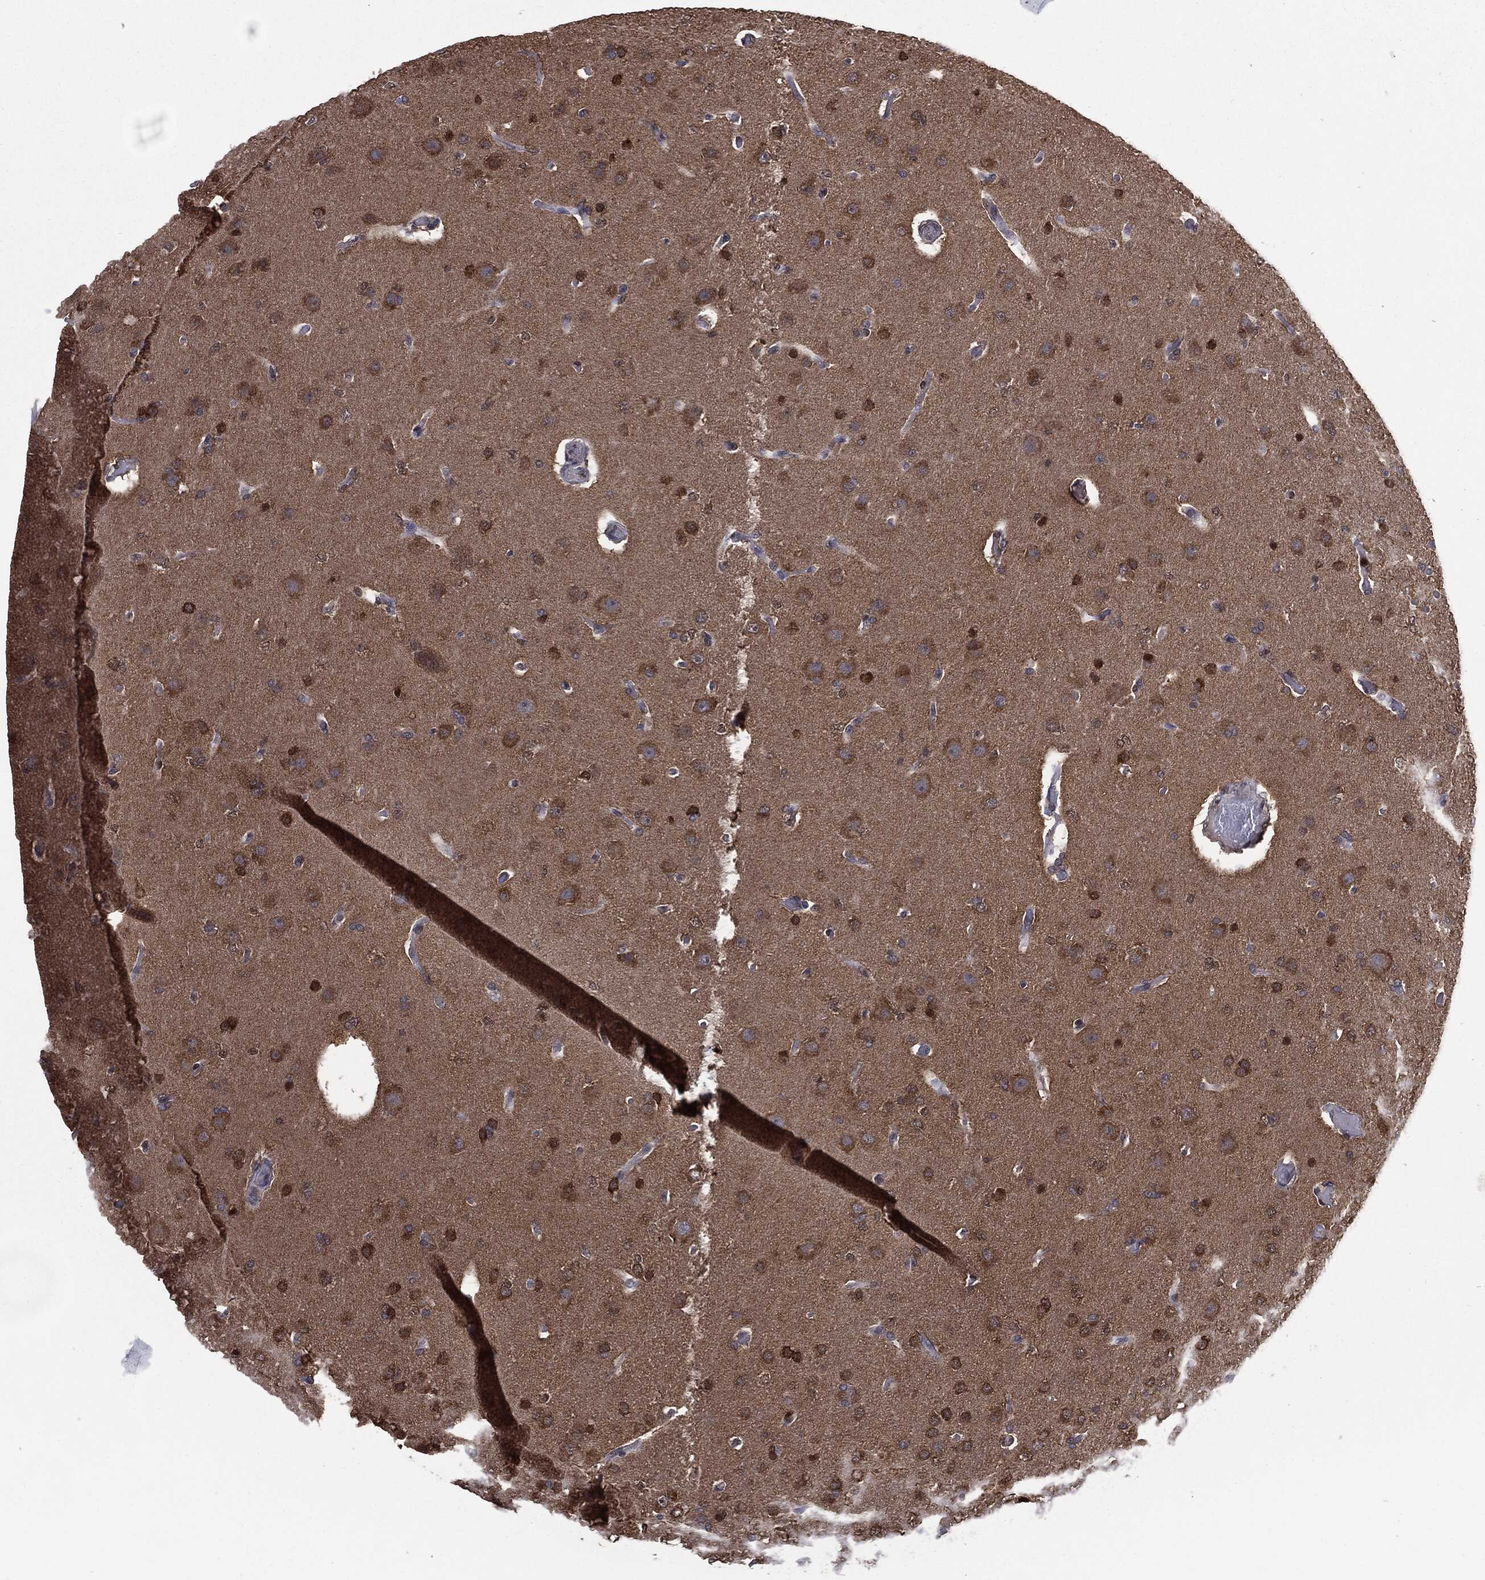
{"staining": {"intensity": "strong", "quantity": "25%-75%", "location": "cytoplasmic/membranous"}, "tissue": "glioma", "cell_type": "Tumor cells", "image_type": "cancer", "snomed": [{"axis": "morphology", "description": "Glioma, malignant, Low grade"}, {"axis": "topography", "description": "Brain"}], "caption": "The image reveals staining of malignant glioma (low-grade), revealing strong cytoplasmic/membranous protein expression (brown color) within tumor cells. (IHC, brightfield microscopy, high magnification).", "gene": "GPI", "patient": {"sex": "male", "age": 41}}